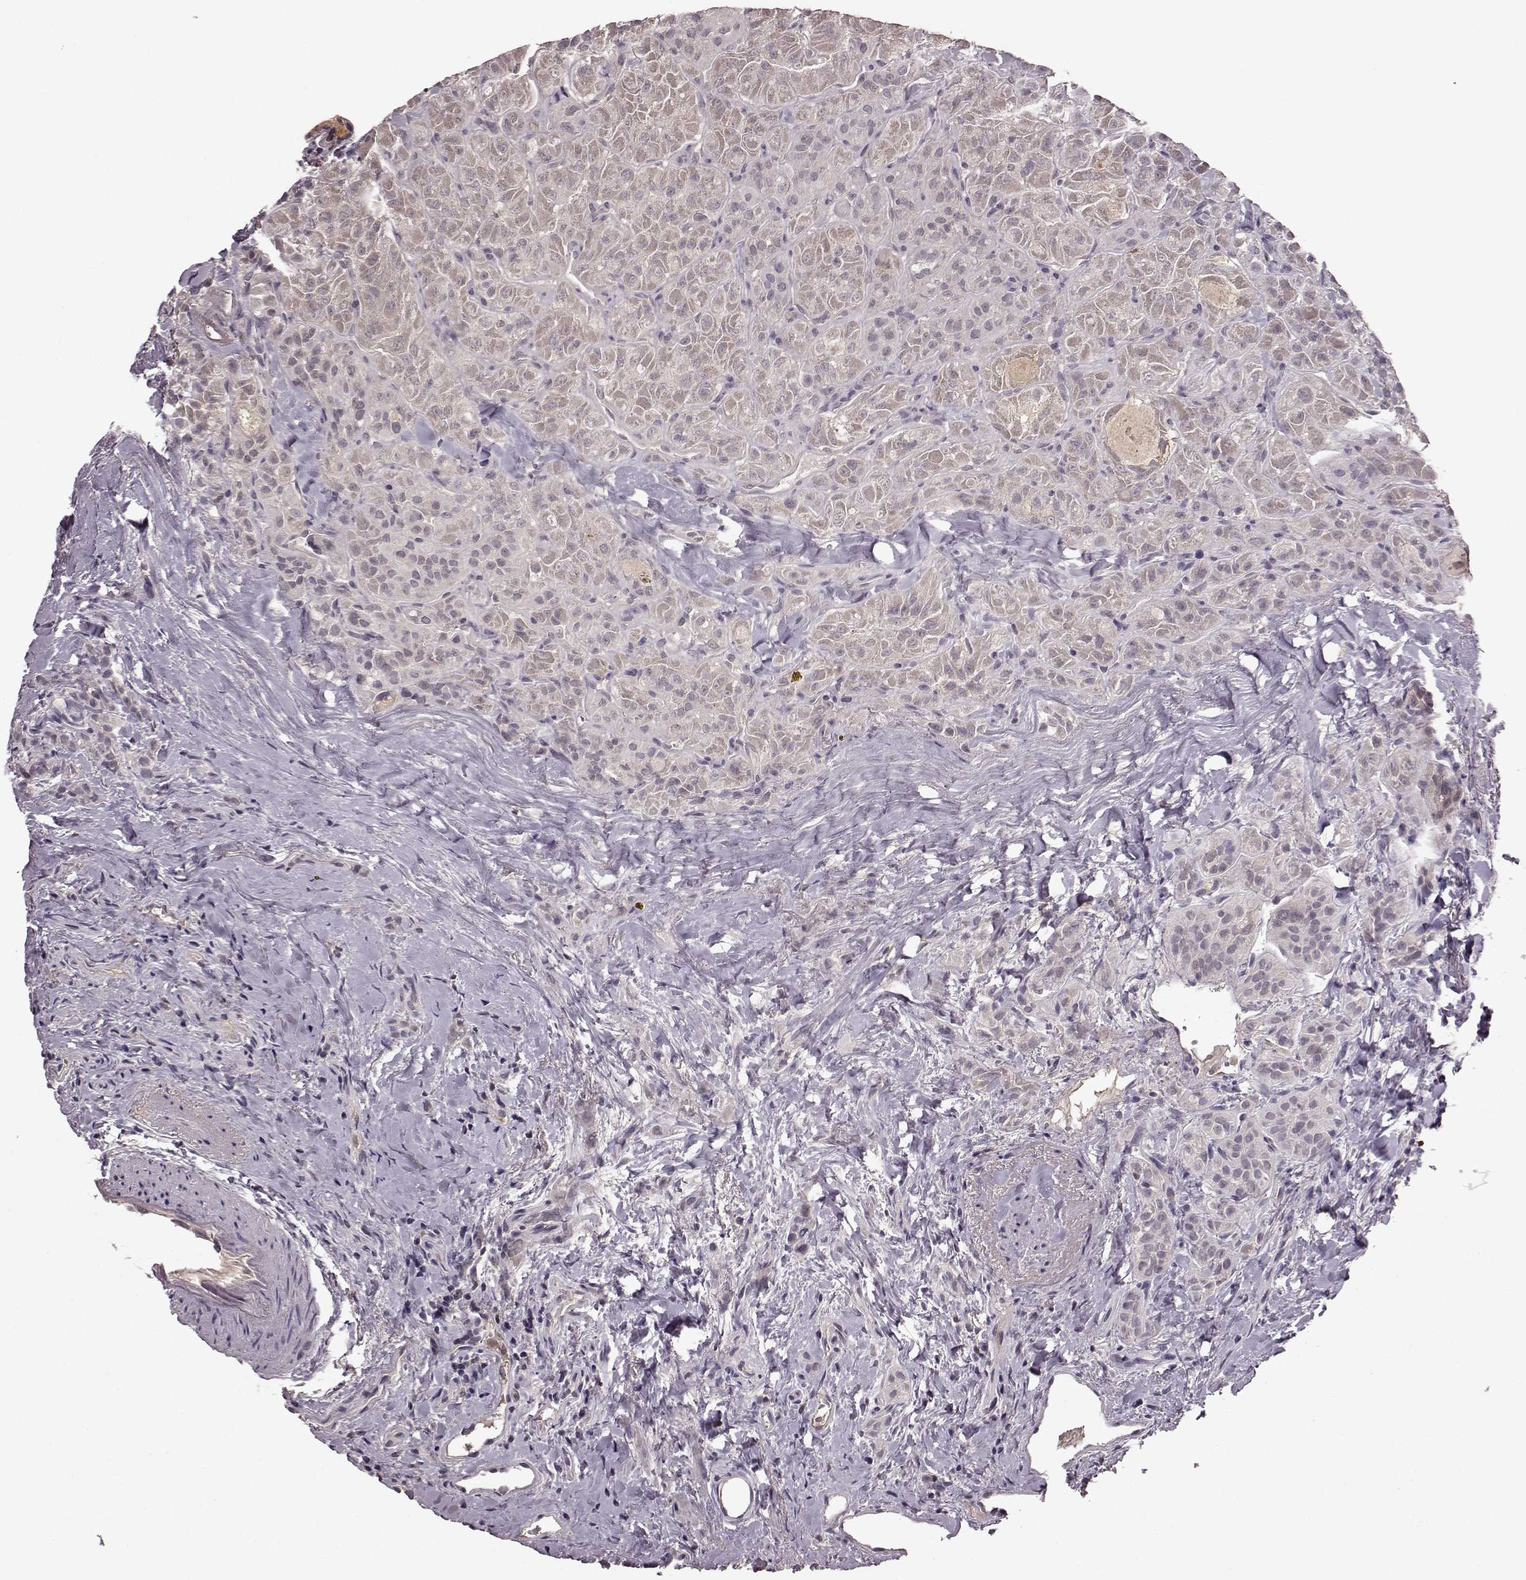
{"staining": {"intensity": "negative", "quantity": "none", "location": "none"}, "tissue": "thyroid cancer", "cell_type": "Tumor cells", "image_type": "cancer", "snomed": [{"axis": "morphology", "description": "Papillary adenocarcinoma, NOS"}, {"axis": "topography", "description": "Thyroid gland"}], "caption": "Tumor cells show no significant positivity in thyroid cancer.", "gene": "NRL", "patient": {"sex": "female", "age": 45}}